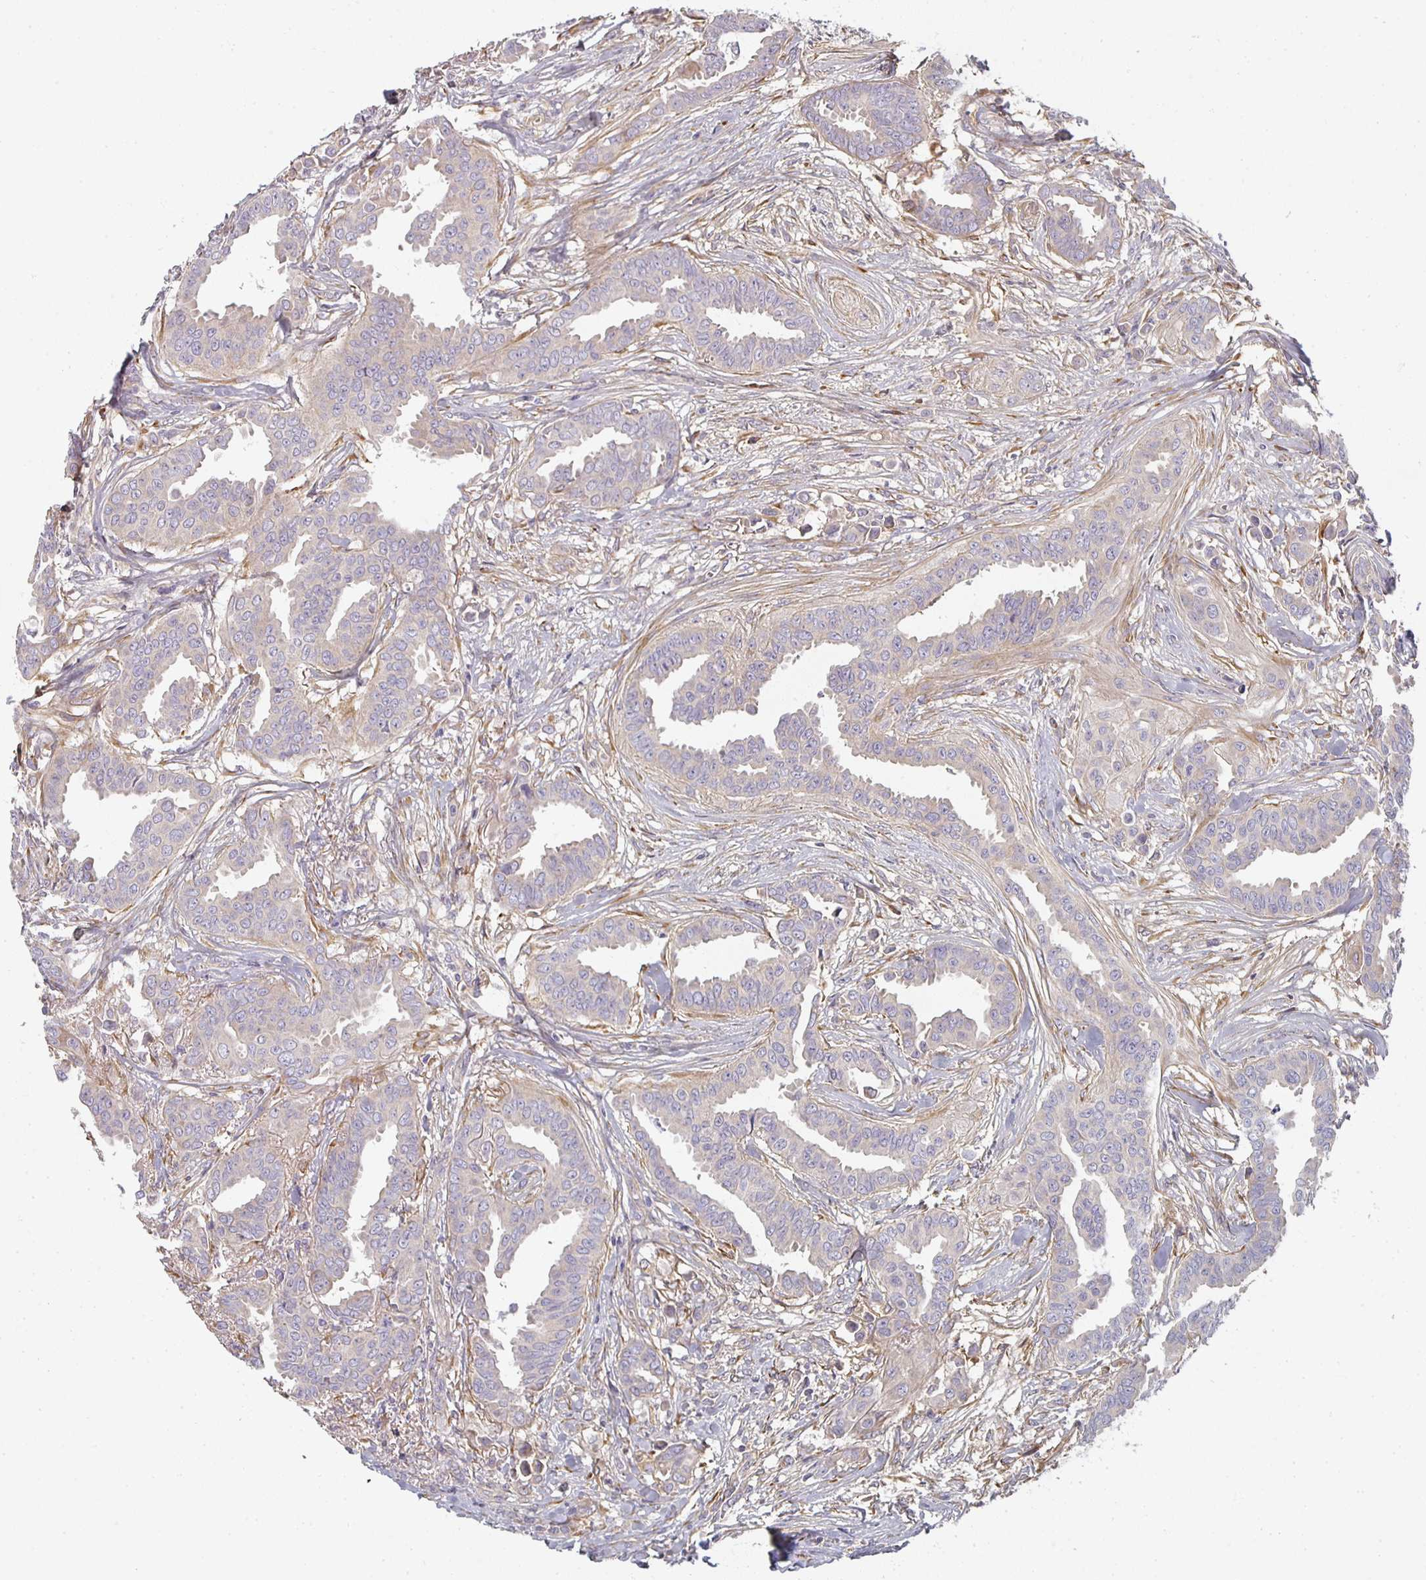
{"staining": {"intensity": "negative", "quantity": "none", "location": "none"}, "tissue": "breast cancer", "cell_type": "Tumor cells", "image_type": "cancer", "snomed": [{"axis": "morphology", "description": "Duct carcinoma"}, {"axis": "topography", "description": "Breast"}], "caption": "Photomicrograph shows no protein expression in tumor cells of breast cancer (infiltrating ductal carcinoma) tissue. The staining is performed using DAB (3,3'-diaminobenzidine) brown chromogen with nuclei counter-stained in using hematoxylin.", "gene": "CTHRC1", "patient": {"sex": "female", "age": 45}}